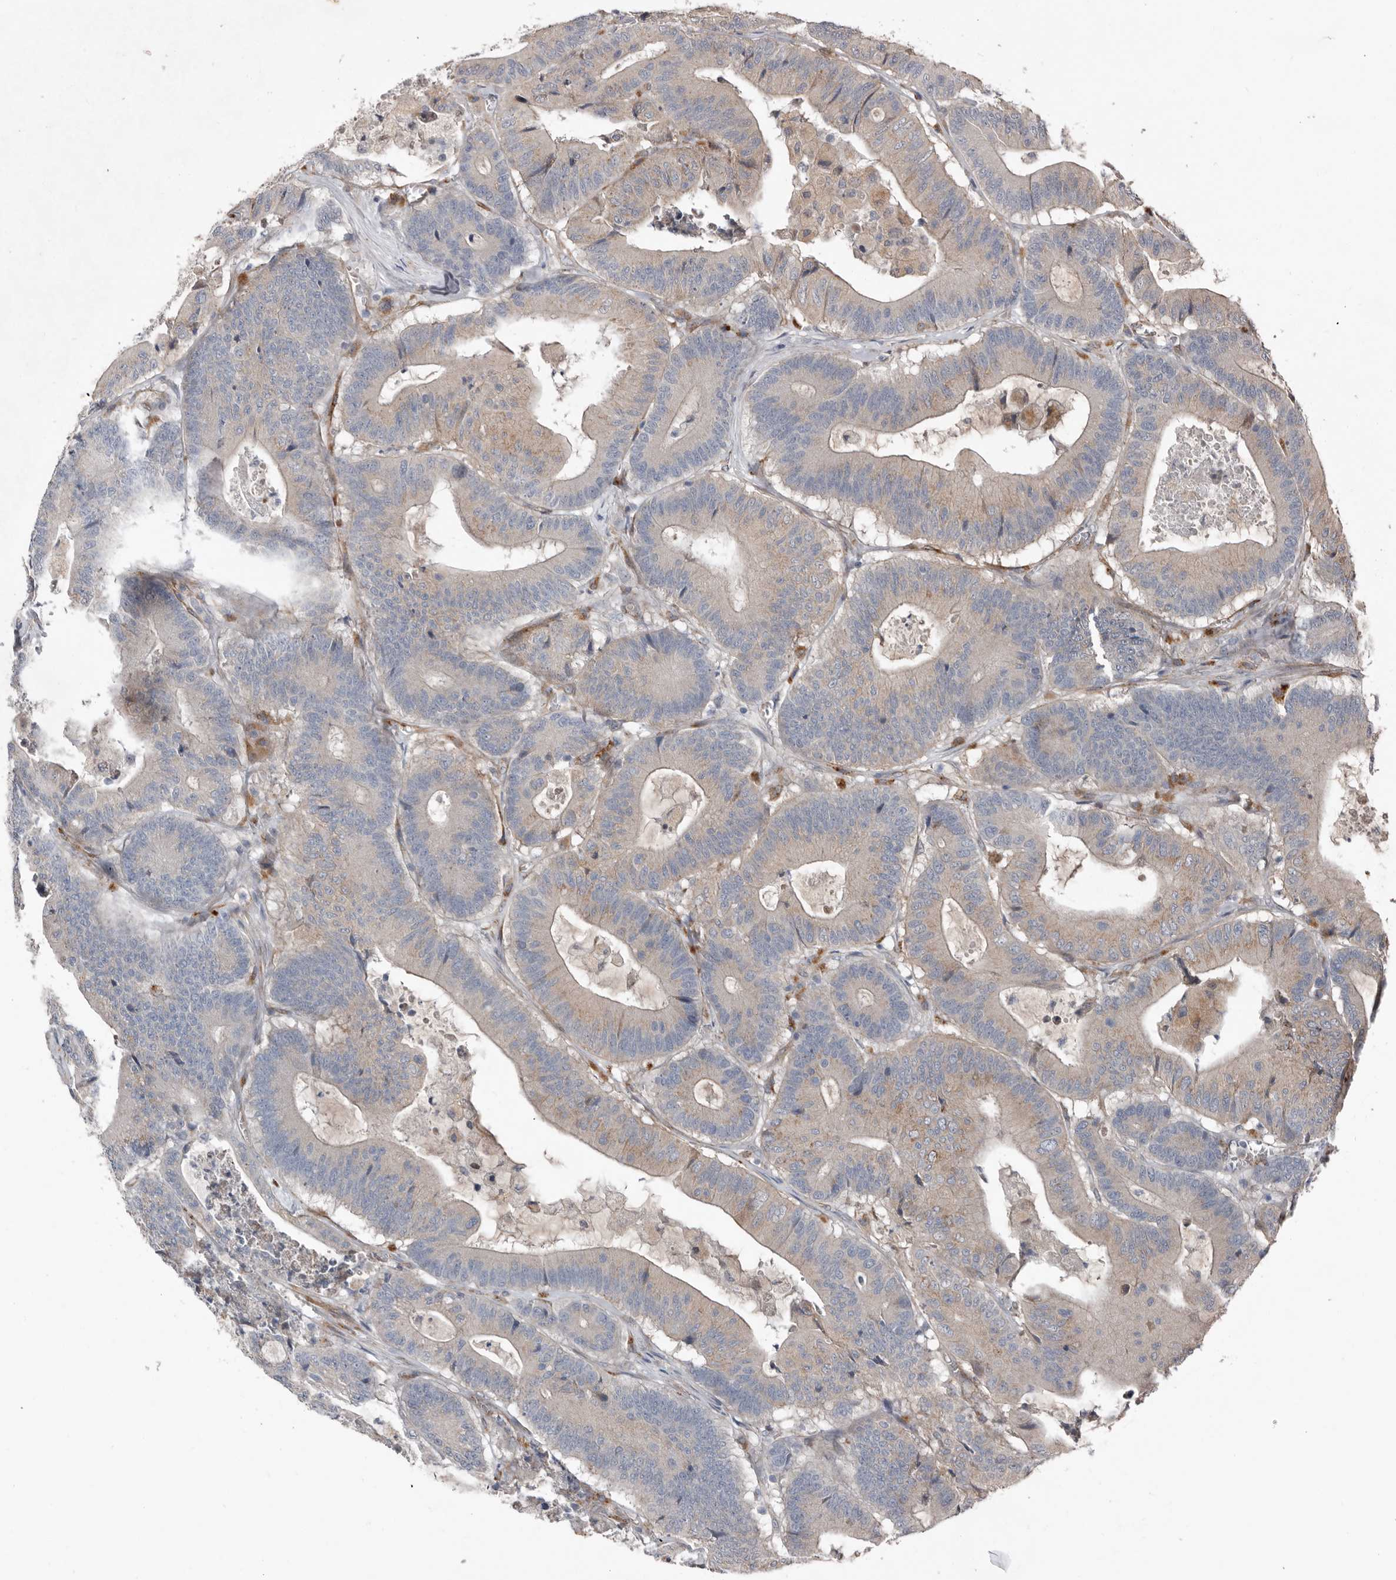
{"staining": {"intensity": "weak", "quantity": "<25%", "location": "cytoplasmic/membranous"}, "tissue": "colorectal cancer", "cell_type": "Tumor cells", "image_type": "cancer", "snomed": [{"axis": "morphology", "description": "Adenocarcinoma, NOS"}, {"axis": "topography", "description": "Colon"}], "caption": "This micrograph is of colorectal cancer (adenocarcinoma) stained with IHC to label a protein in brown with the nuclei are counter-stained blue. There is no positivity in tumor cells.", "gene": "RANBP17", "patient": {"sex": "female", "age": 84}}